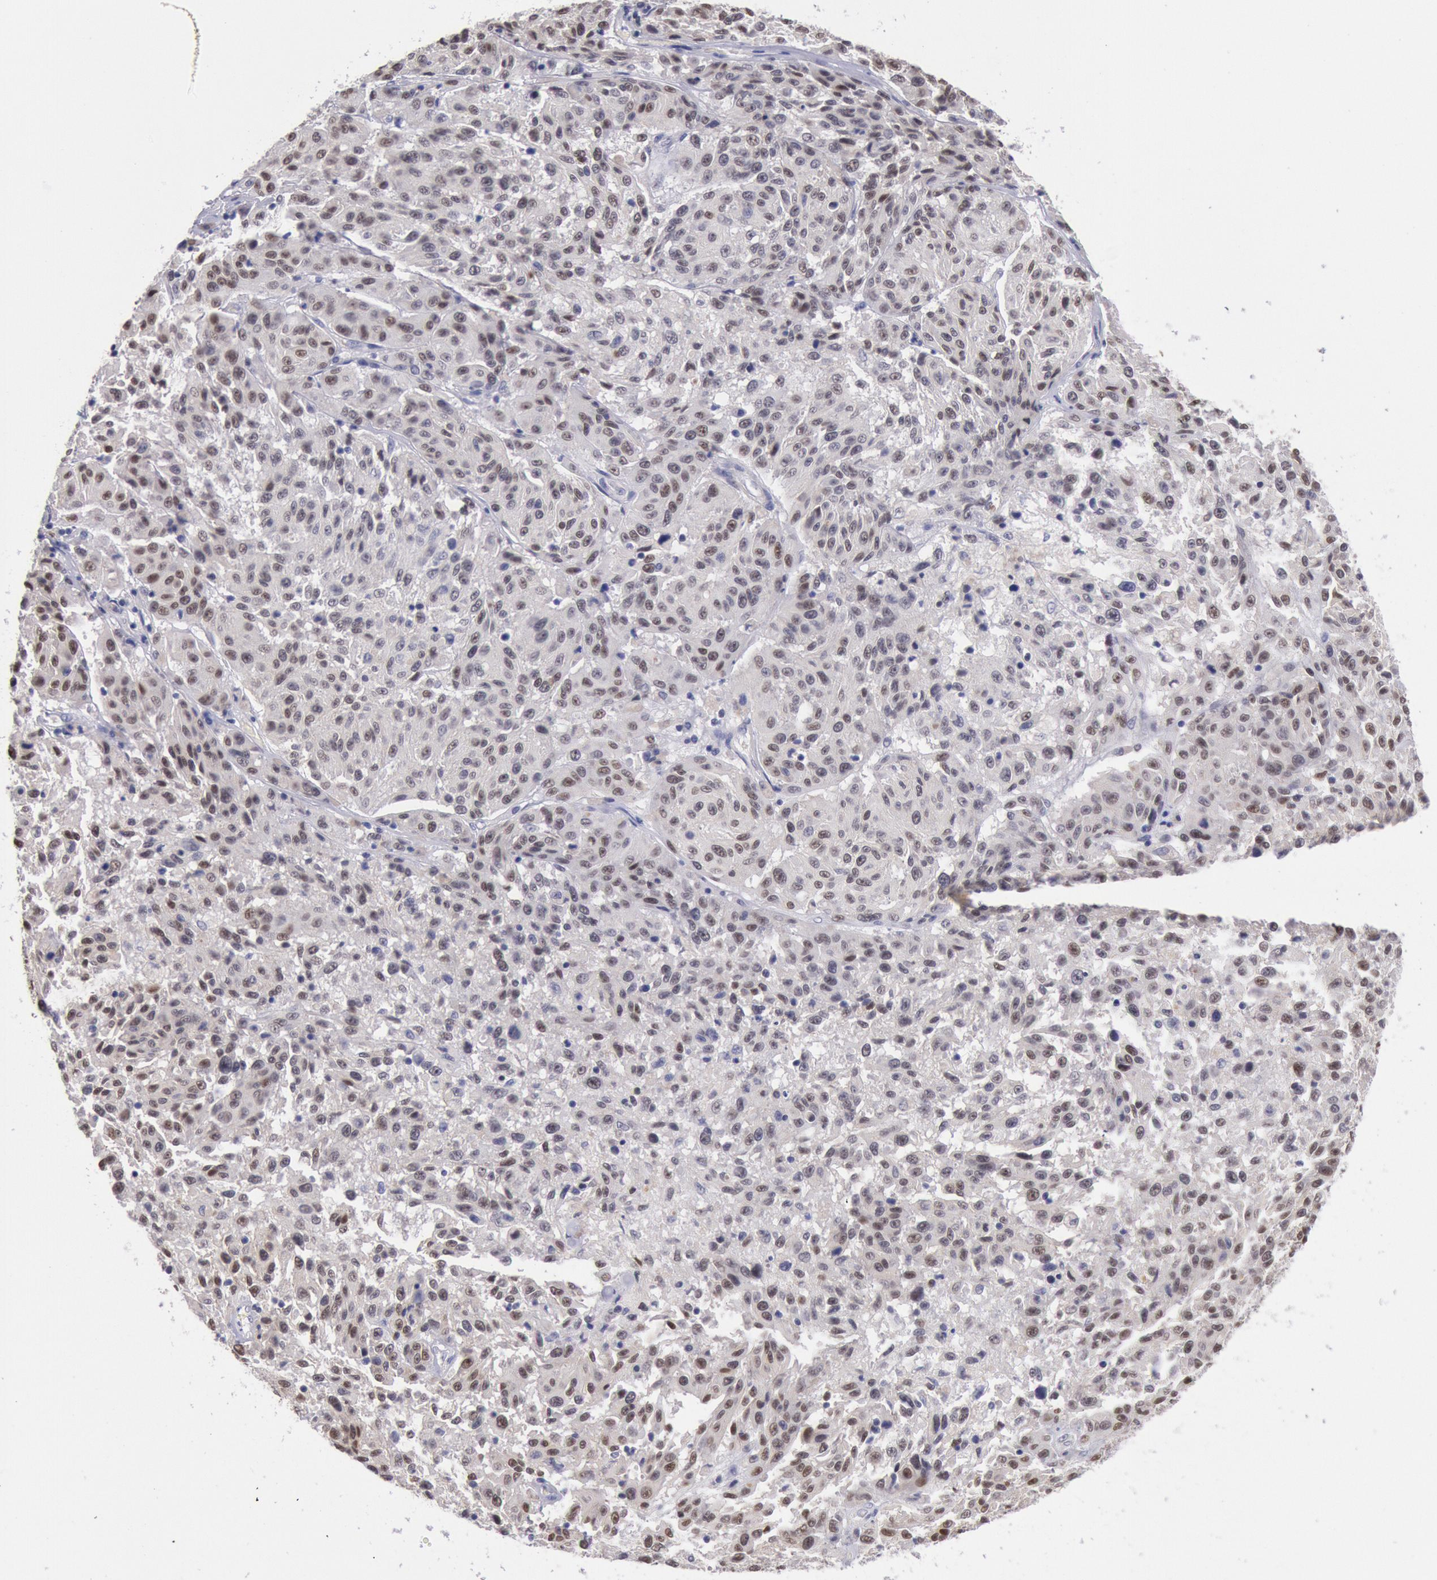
{"staining": {"intensity": "moderate", "quantity": ">75%", "location": "nuclear"}, "tissue": "melanoma", "cell_type": "Tumor cells", "image_type": "cancer", "snomed": [{"axis": "morphology", "description": "Malignant melanoma, NOS"}, {"axis": "topography", "description": "Skin"}], "caption": "Moderate nuclear expression is seen in about >75% of tumor cells in melanoma. (brown staining indicates protein expression, while blue staining denotes nuclei).", "gene": "RPS6KA5", "patient": {"sex": "female", "age": 77}}